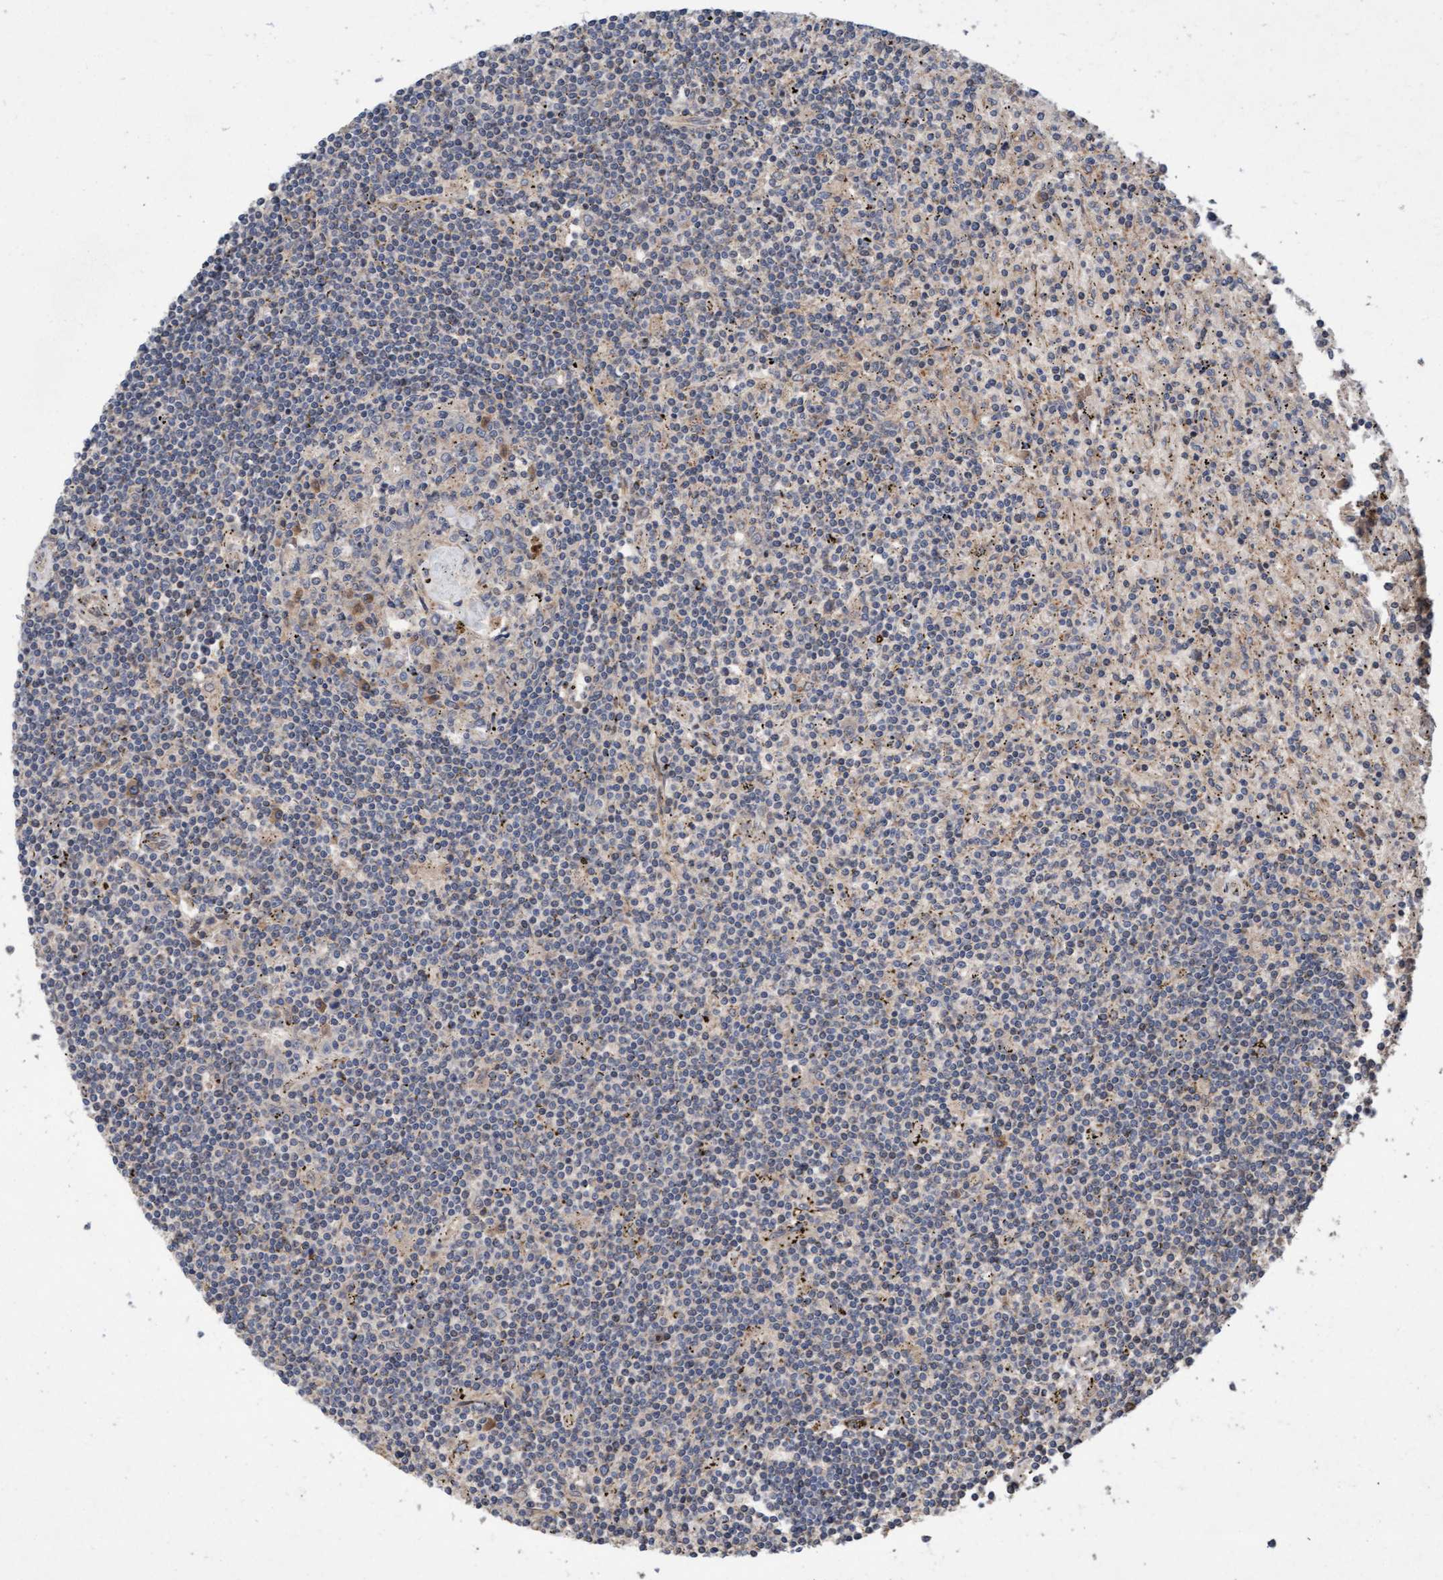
{"staining": {"intensity": "negative", "quantity": "none", "location": "none"}, "tissue": "lymphoma", "cell_type": "Tumor cells", "image_type": "cancer", "snomed": [{"axis": "morphology", "description": "Malignant lymphoma, non-Hodgkin's type, Low grade"}, {"axis": "topography", "description": "Spleen"}], "caption": "Immunohistochemical staining of malignant lymphoma, non-Hodgkin's type (low-grade) shows no significant positivity in tumor cells. (DAB (3,3'-diaminobenzidine) immunohistochemistry (IHC), high magnification).", "gene": "MLXIP", "patient": {"sex": "male", "age": 76}}